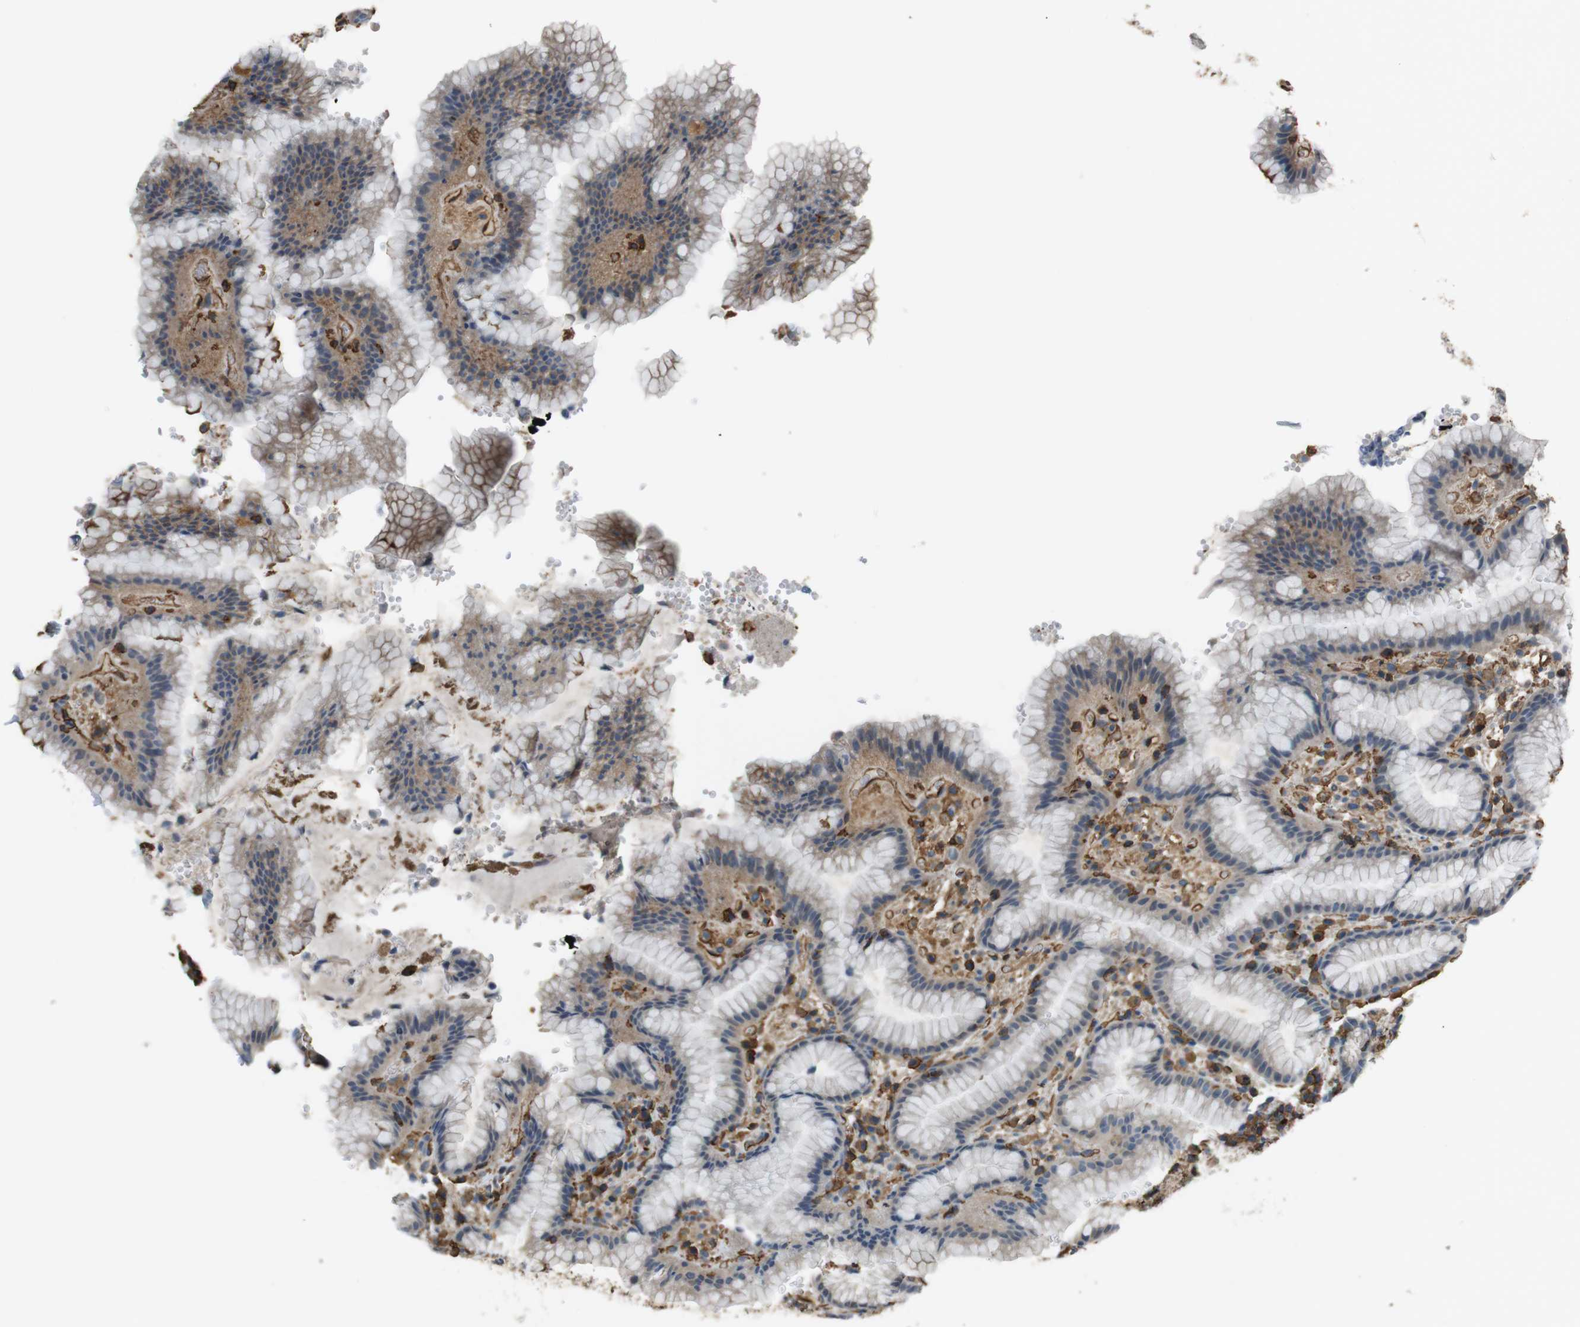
{"staining": {"intensity": "weak", "quantity": "<25%", "location": "cytoplasmic/membranous"}, "tissue": "stomach", "cell_type": "Glandular cells", "image_type": "normal", "snomed": [{"axis": "morphology", "description": "Normal tissue, NOS"}, {"axis": "topography", "description": "Stomach, lower"}], "caption": "Immunohistochemistry photomicrograph of normal stomach: stomach stained with DAB reveals no significant protein expression in glandular cells.", "gene": "FCAR", "patient": {"sex": "male", "age": 52}}